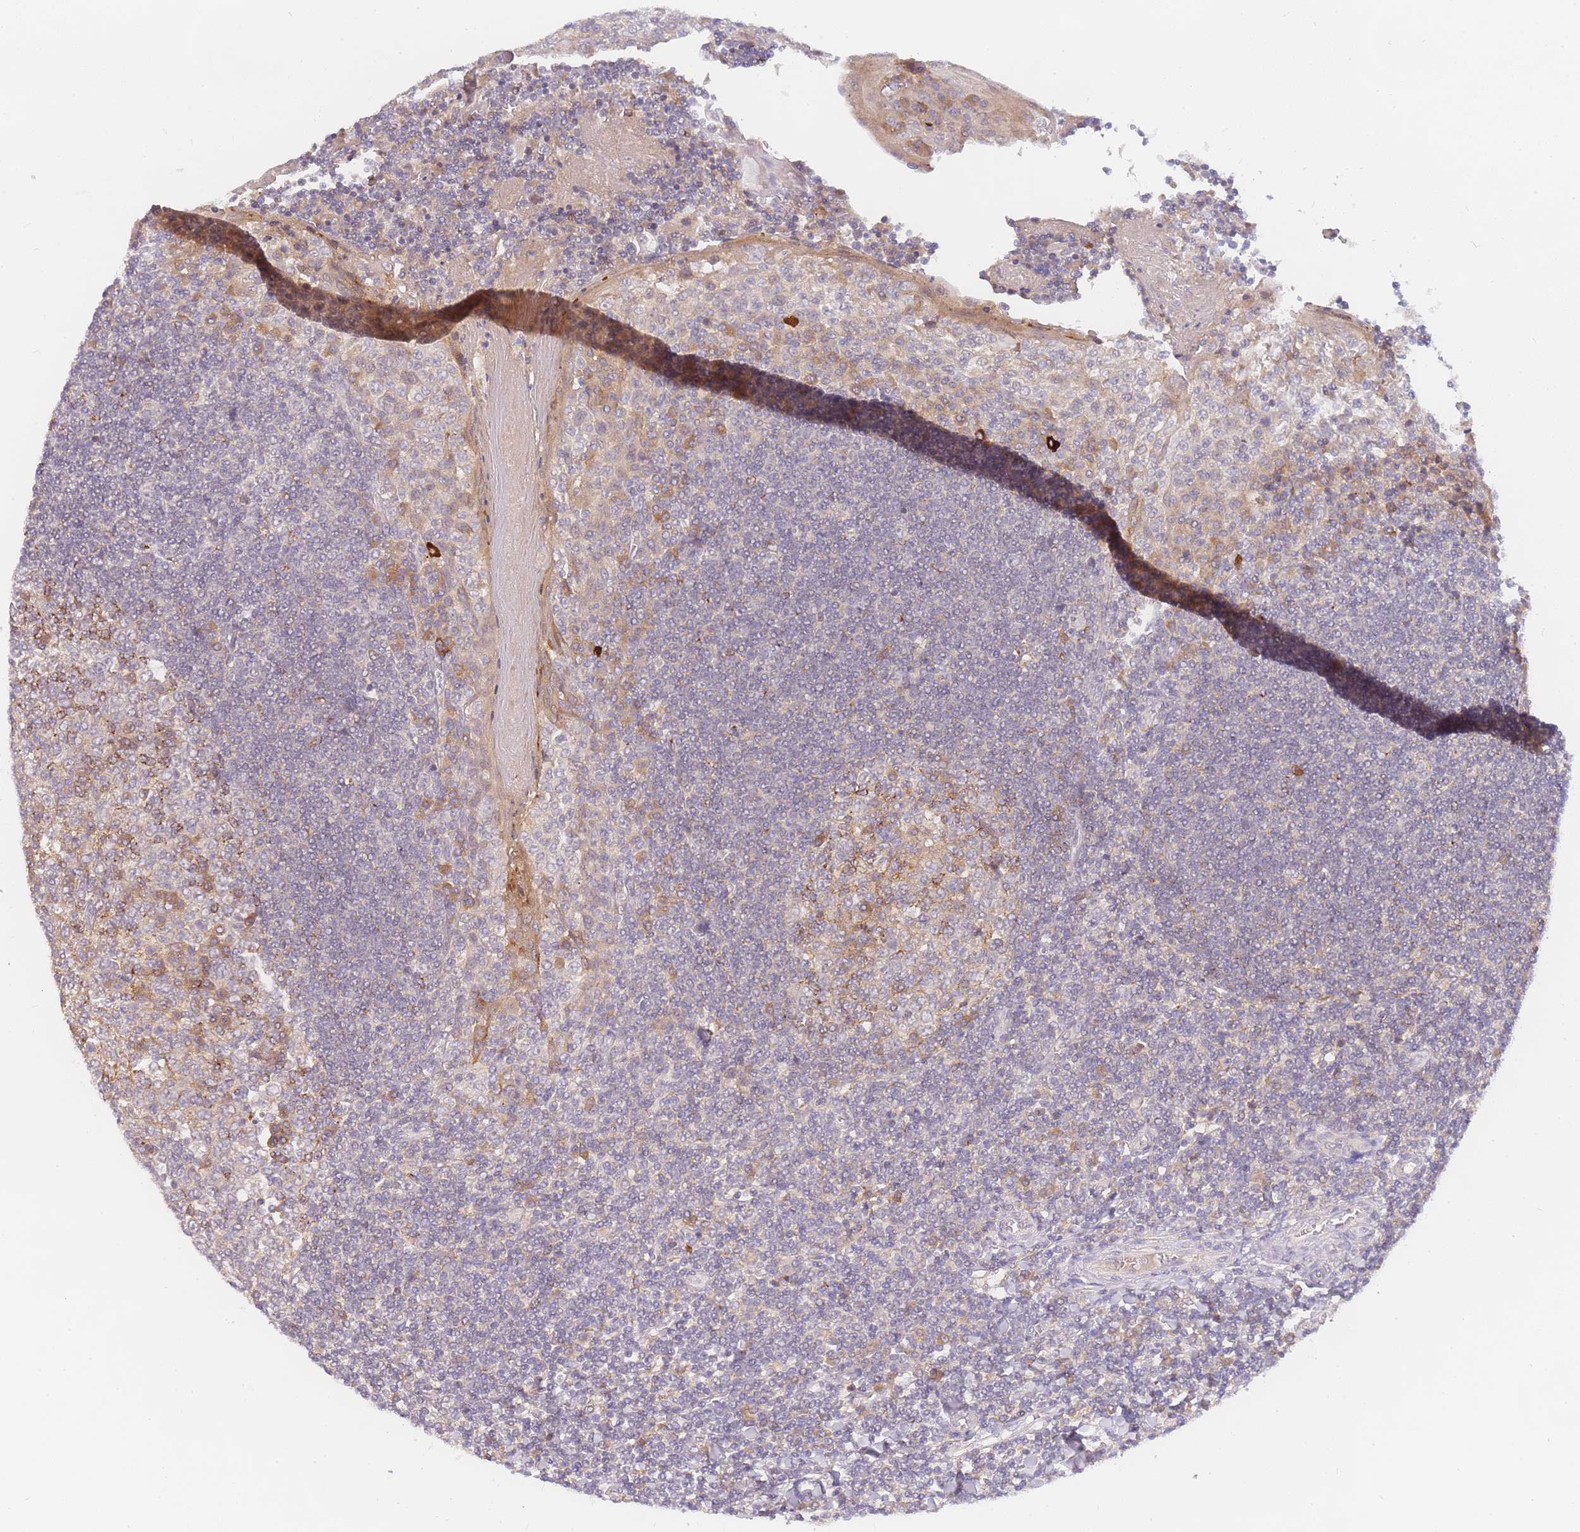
{"staining": {"intensity": "weak", "quantity": "<25%", "location": "cytoplasmic/membranous"}, "tissue": "tonsil", "cell_type": "Germinal center cells", "image_type": "normal", "snomed": [{"axis": "morphology", "description": "Normal tissue, NOS"}, {"axis": "topography", "description": "Tonsil"}], "caption": "Immunohistochemistry of normal human tonsil shows no staining in germinal center cells.", "gene": "ZNF577", "patient": {"sex": "male", "age": 27}}